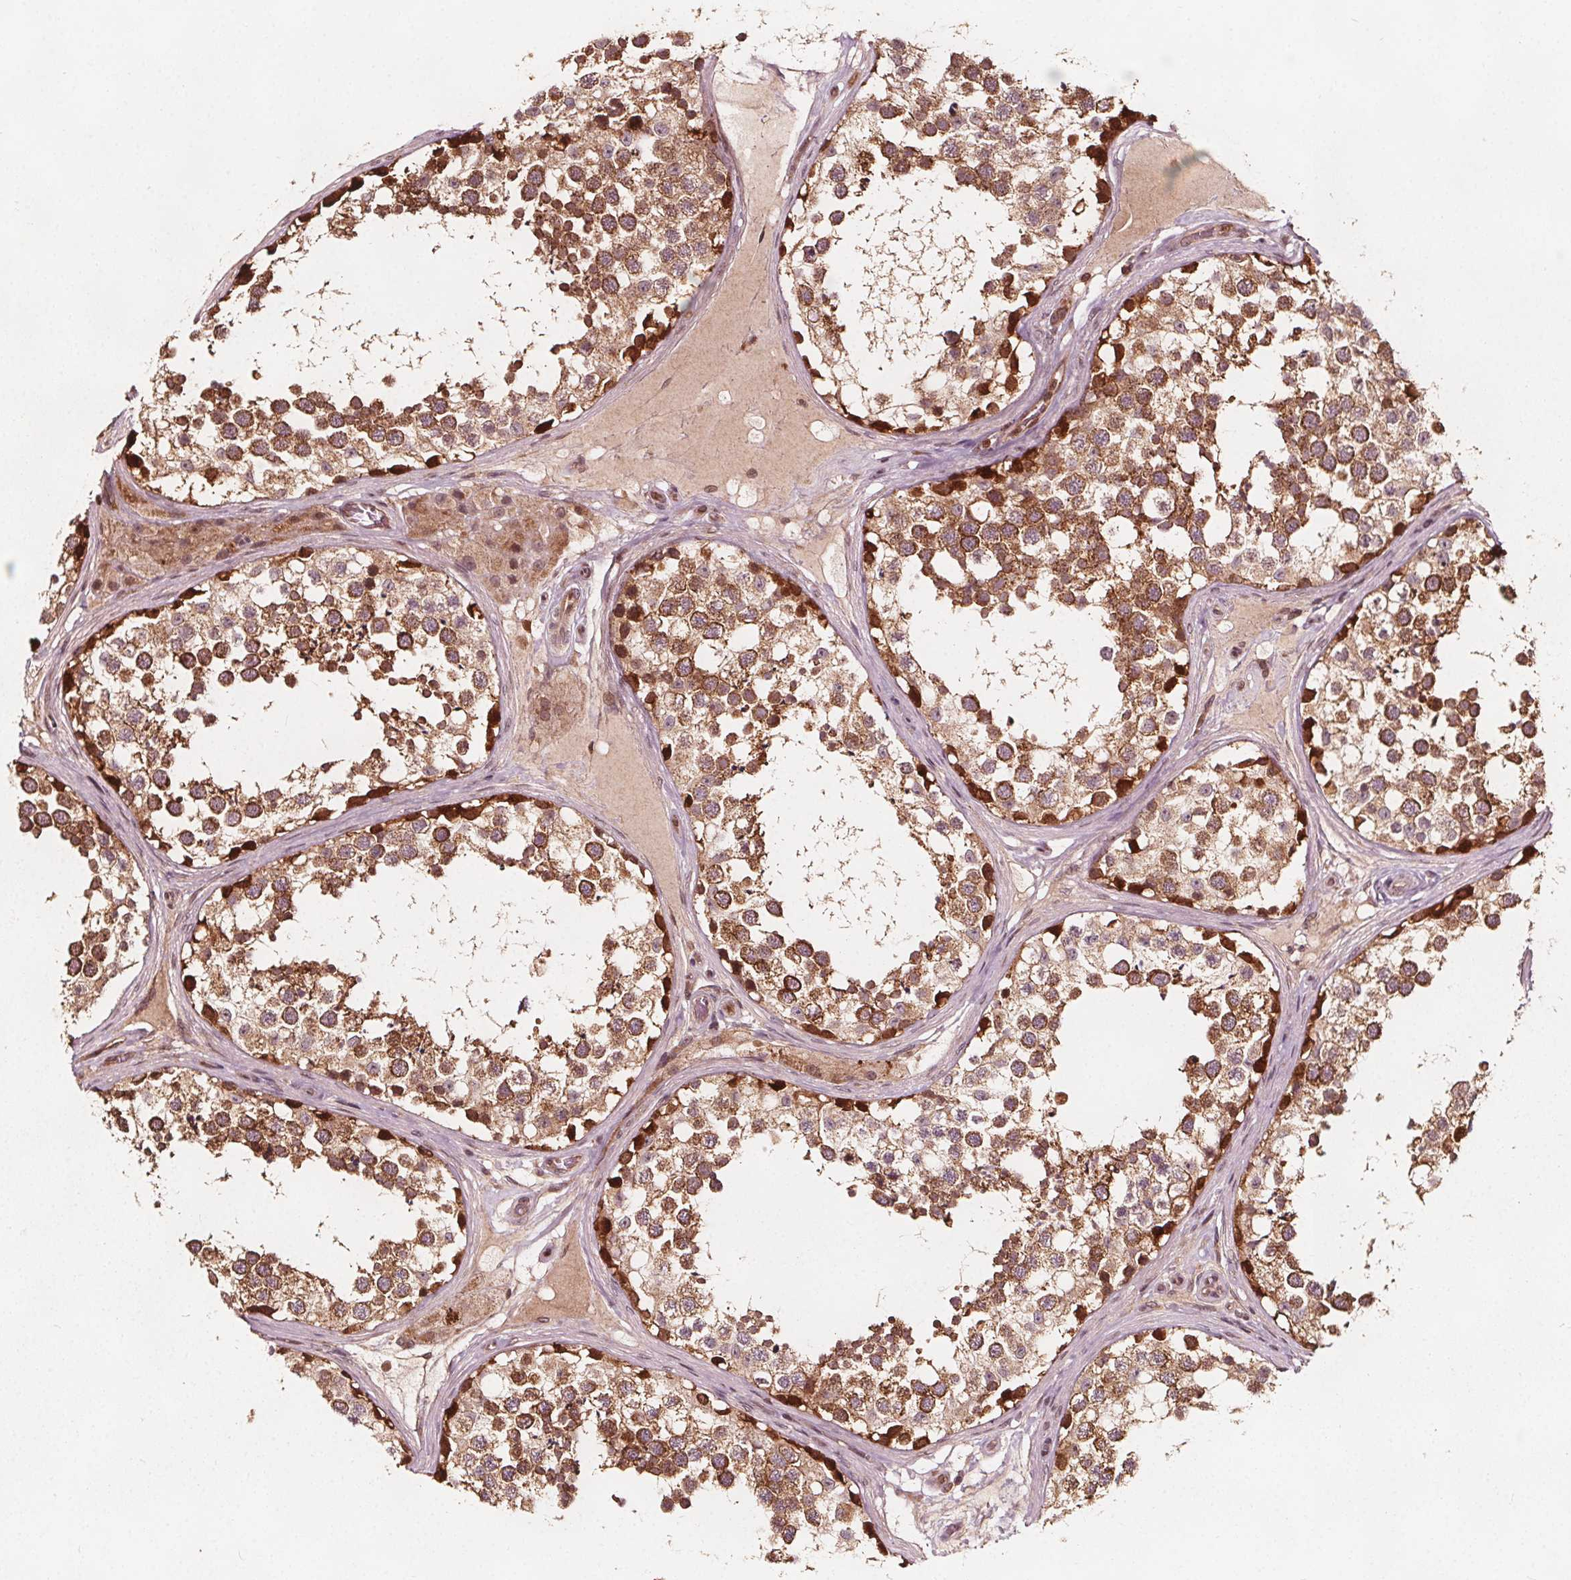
{"staining": {"intensity": "strong", "quantity": "25%-75%", "location": "cytoplasmic/membranous"}, "tissue": "testis", "cell_type": "Cells in seminiferous ducts", "image_type": "normal", "snomed": [{"axis": "morphology", "description": "Normal tissue, NOS"}, {"axis": "morphology", "description": "Seminoma, NOS"}, {"axis": "topography", "description": "Testis"}], "caption": "Cells in seminiferous ducts display strong cytoplasmic/membranous positivity in approximately 25%-75% of cells in benign testis.", "gene": "AIP", "patient": {"sex": "male", "age": 65}}